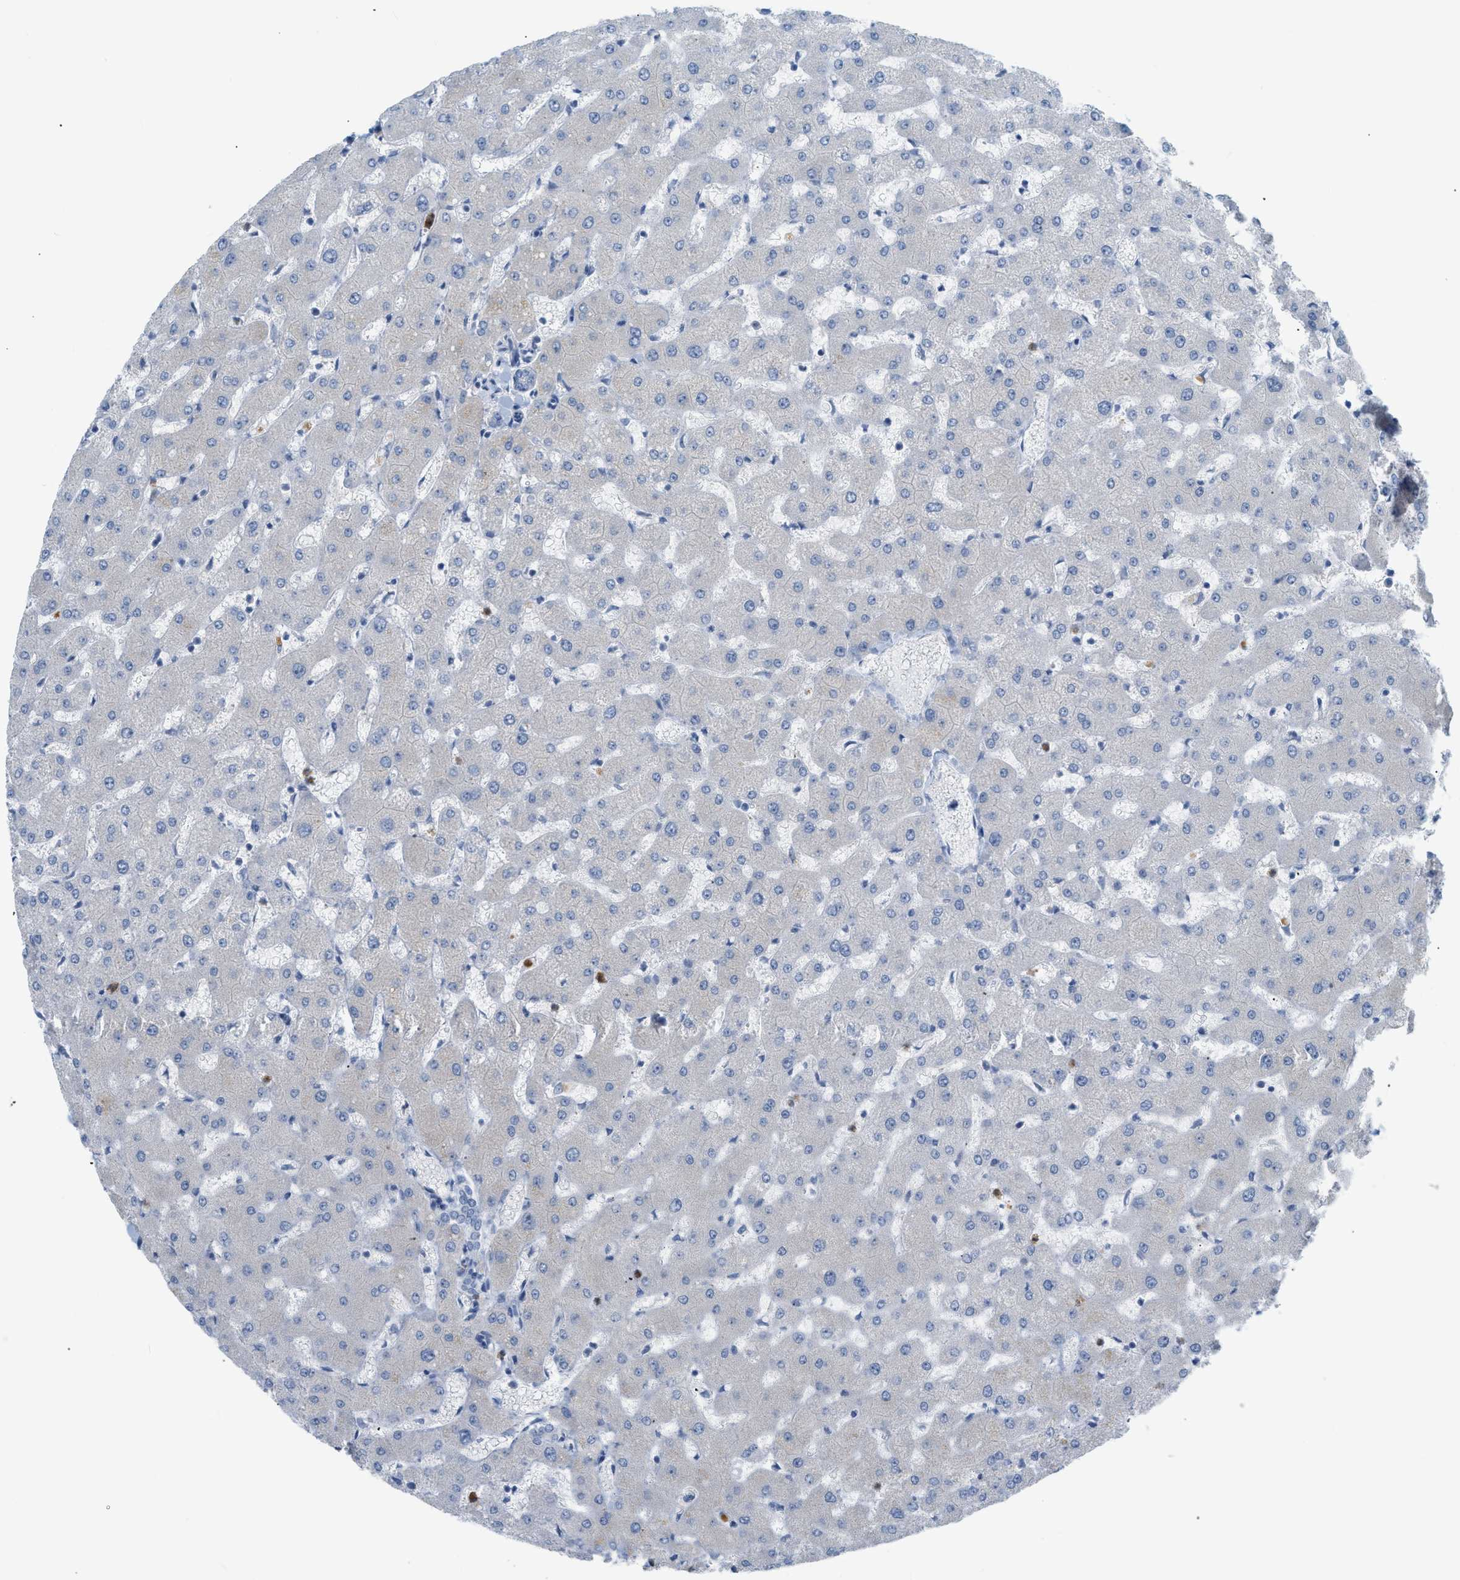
{"staining": {"intensity": "negative", "quantity": "none", "location": "none"}, "tissue": "liver", "cell_type": "Cholangiocytes", "image_type": "normal", "snomed": [{"axis": "morphology", "description": "Normal tissue, NOS"}, {"axis": "topography", "description": "Liver"}], "caption": "Immunohistochemical staining of benign liver reveals no significant positivity in cholangiocytes. (DAB immunohistochemistry, high magnification).", "gene": "ZNF408", "patient": {"sex": "female", "age": 63}}